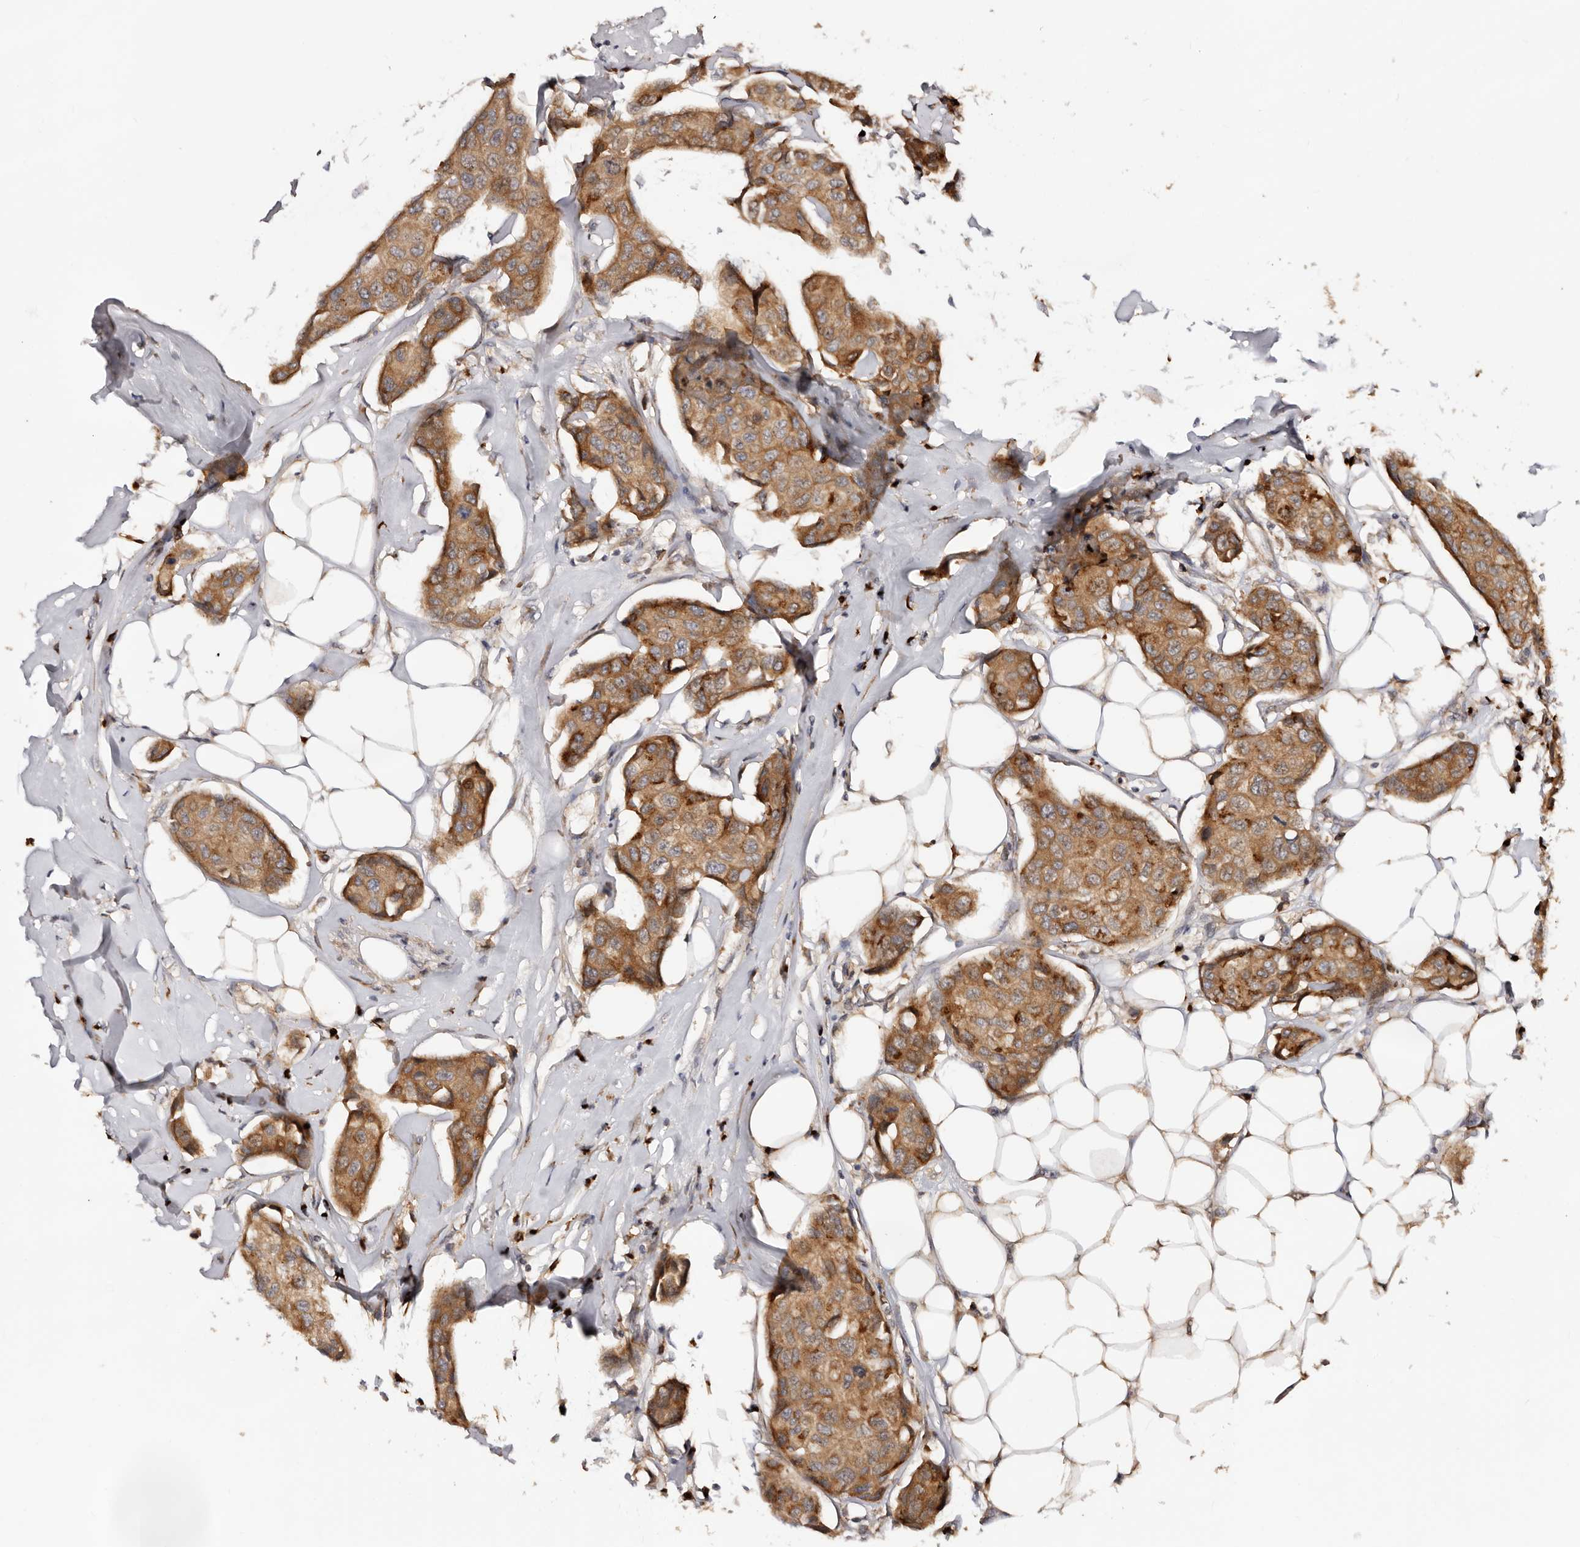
{"staining": {"intensity": "moderate", "quantity": ">75%", "location": "cytoplasmic/membranous"}, "tissue": "breast cancer", "cell_type": "Tumor cells", "image_type": "cancer", "snomed": [{"axis": "morphology", "description": "Duct carcinoma"}, {"axis": "topography", "description": "Breast"}], "caption": "Breast cancer (infiltrating ductal carcinoma) stained with a brown dye shows moderate cytoplasmic/membranous positive positivity in about >75% of tumor cells.", "gene": "DACT2", "patient": {"sex": "female", "age": 80}}